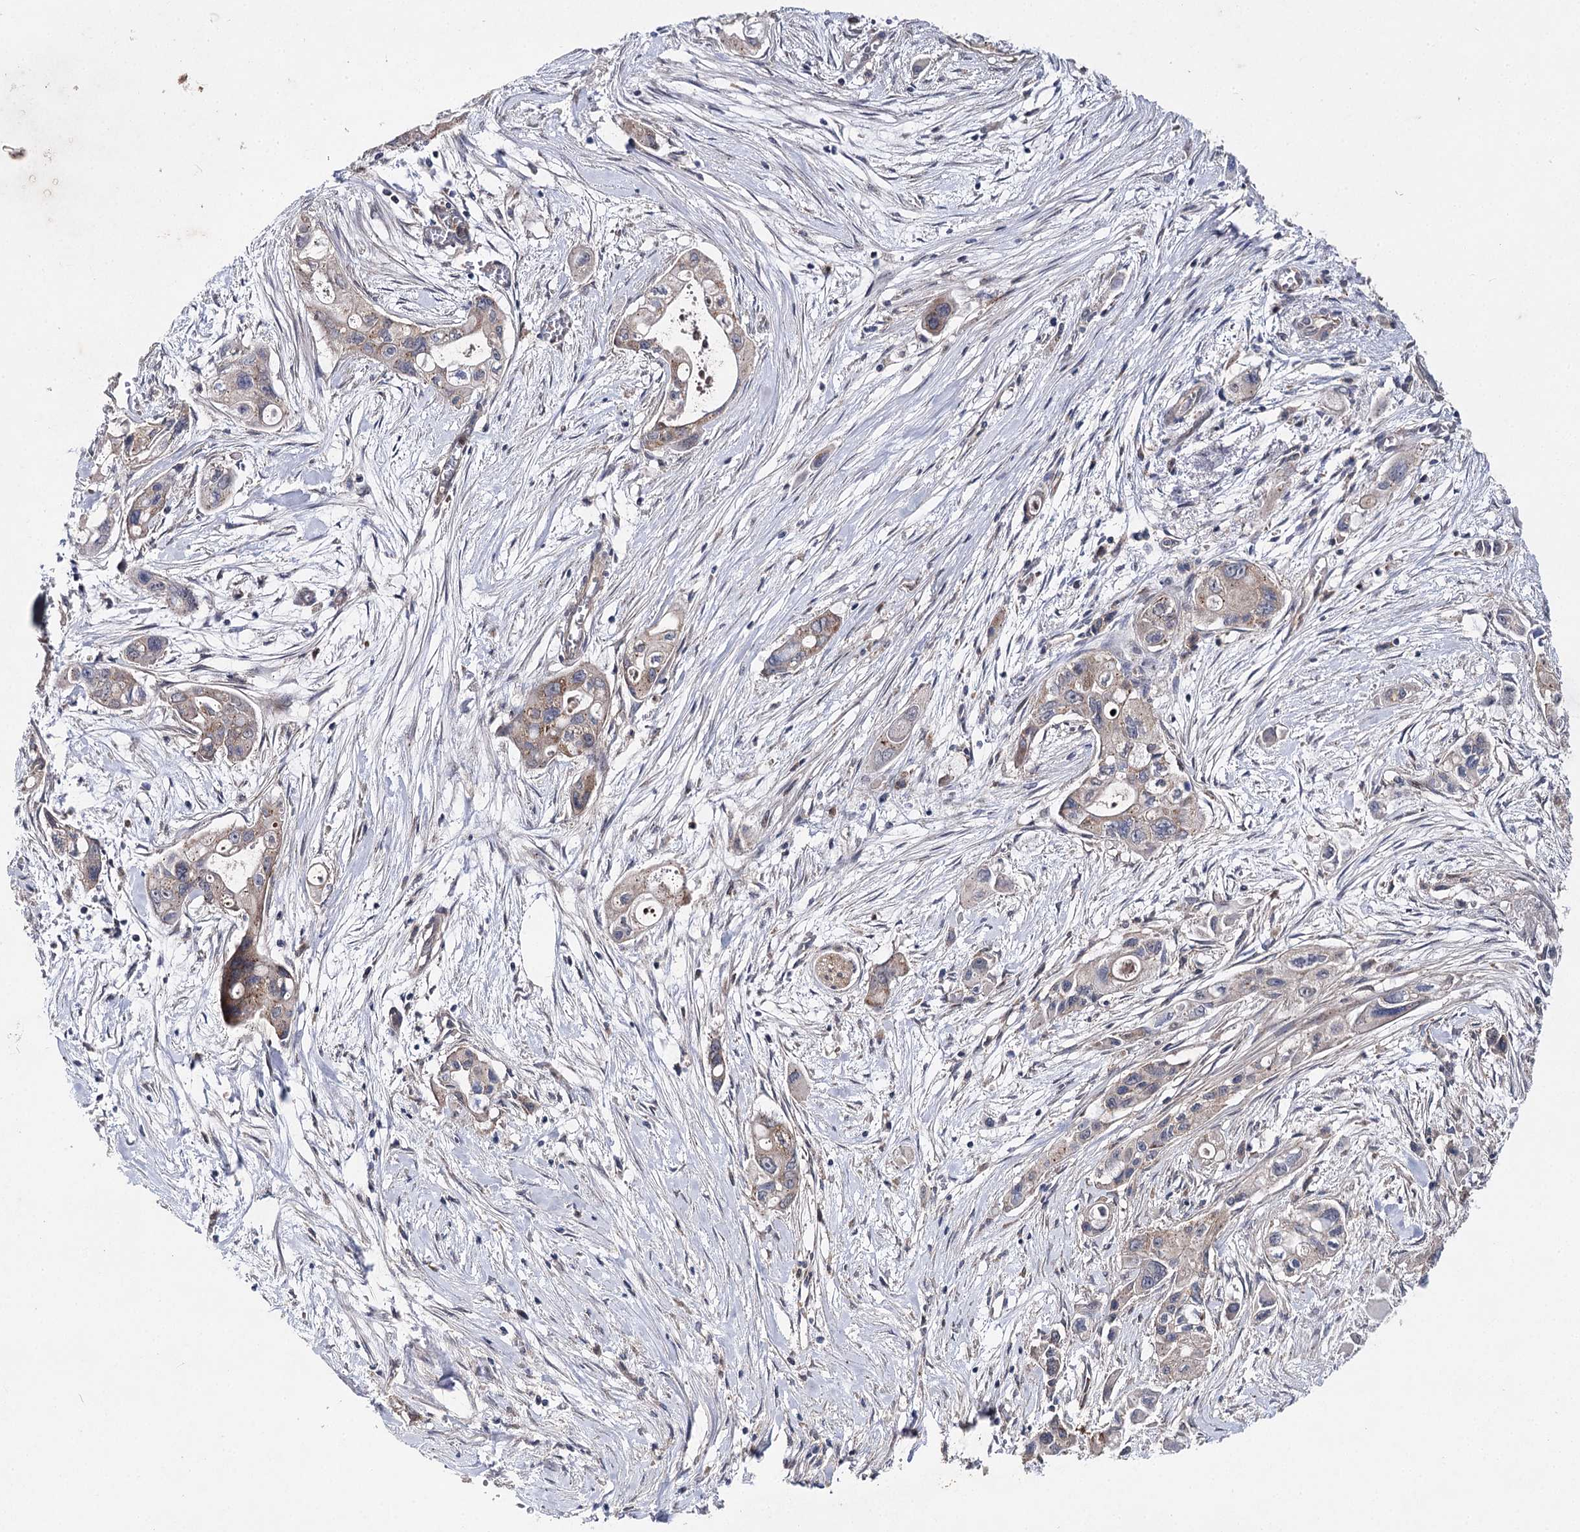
{"staining": {"intensity": "moderate", "quantity": ">75%", "location": "cytoplasmic/membranous"}, "tissue": "pancreatic cancer", "cell_type": "Tumor cells", "image_type": "cancer", "snomed": [{"axis": "morphology", "description": "Adenocarcinoma, NOS"}, {"axis": "topography", "description": "Pancreas"}], "caption": "Pancreatic adenocarcinoma stained with a protein marker shows moderate staining in tumor cells.", "gene": "AURKC", "patient": {"sex": "male", "age": 75}}